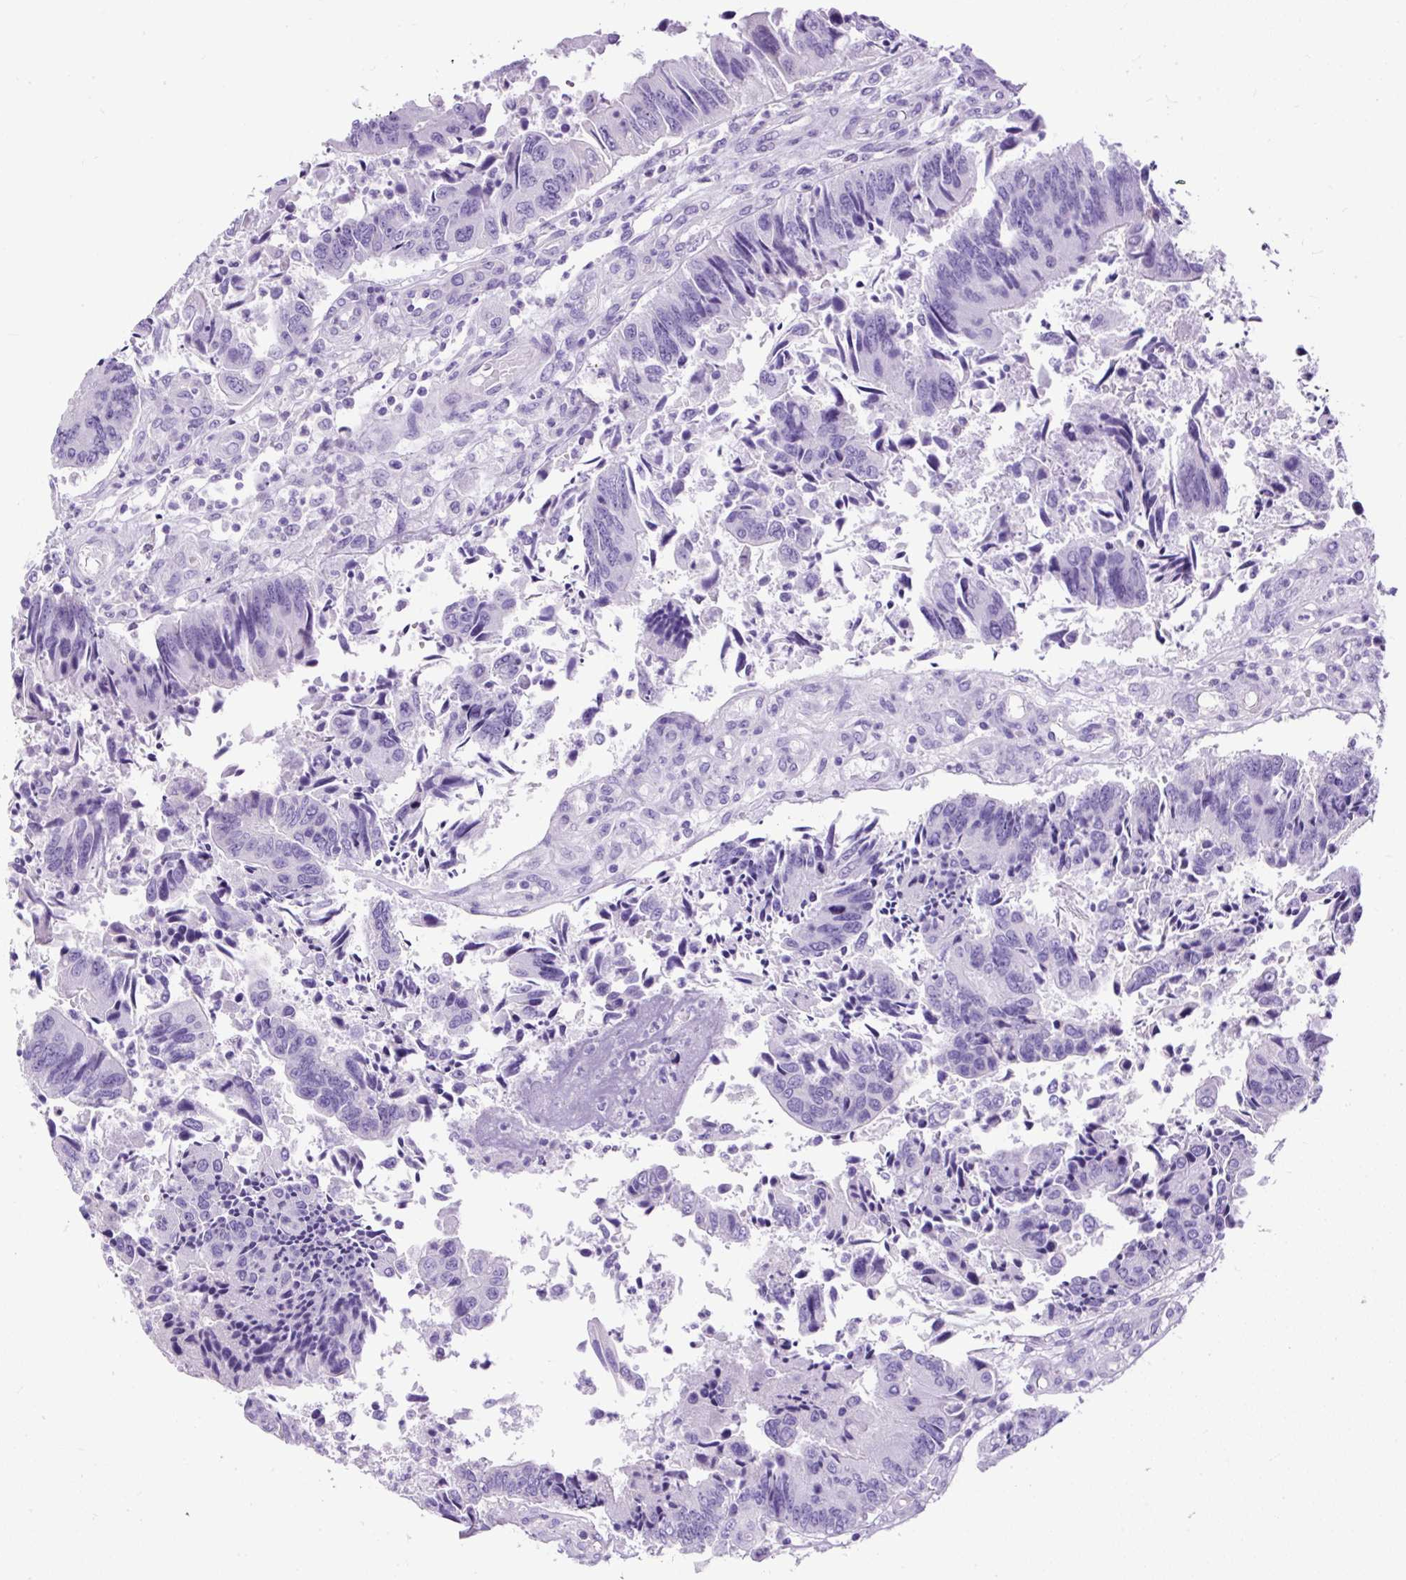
{"staining": {"intensity": "negative", "quantity": "none", "location": "none"}, "tissue": "colorectal cancer", "cell_type": "Tumor cells", "image_type": "cancer", "snomed": [{"axis": "morphology", "description": "Adenocarcinoma, NOS"}, {"axis": "topography", "description": "Colon"}], "caption": "Colorectal adenocarcinoma was stained to show a protein in brown. There is no significant expression in tumor cells.", "gene": "PDIA2", "patient": {"sex": "female", "age": 67}}